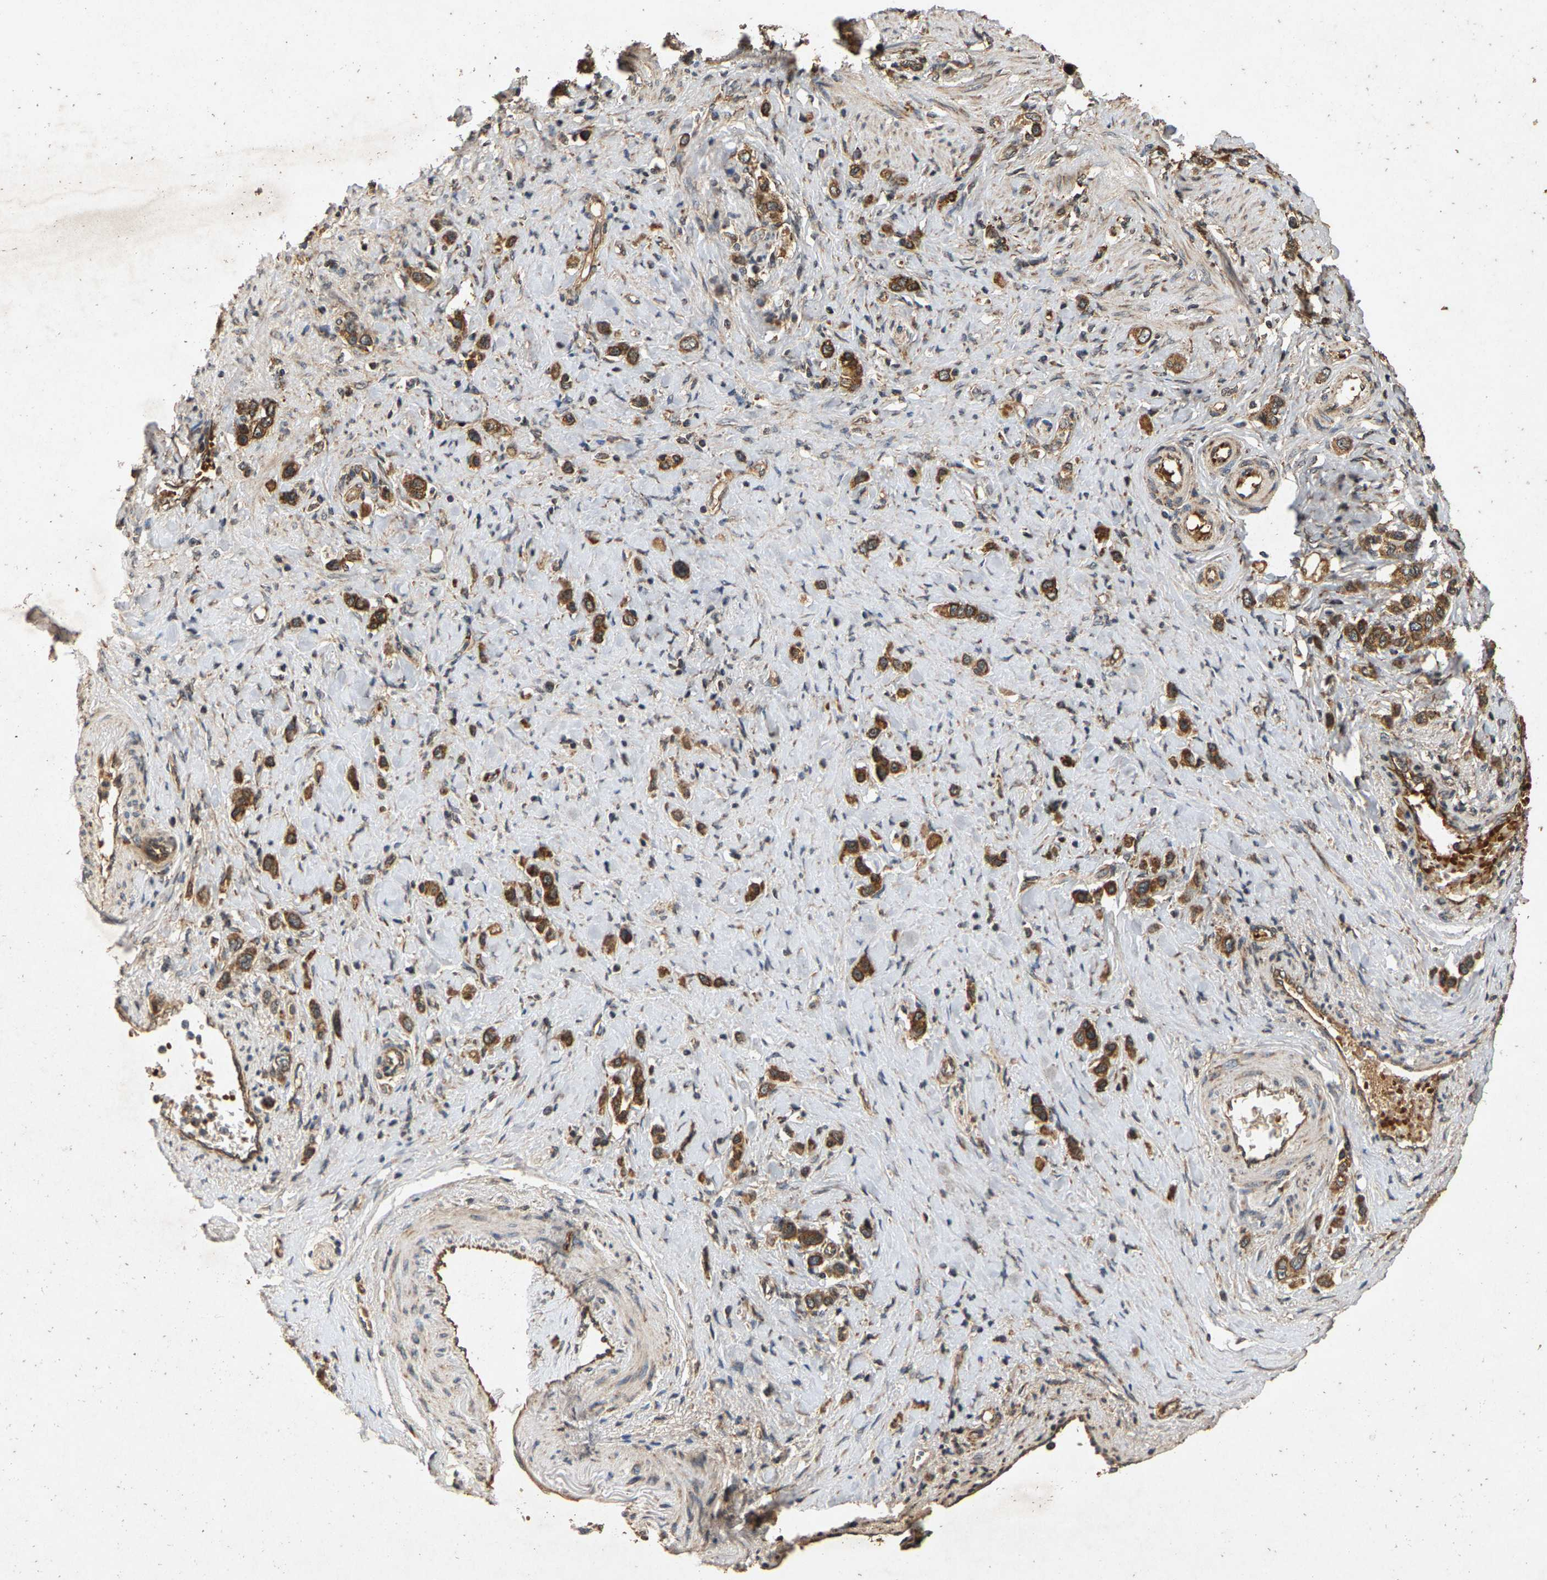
{"staining": {"intensity": "moderate", "quantity": ">75%", "location": "cytoplasmic/membranous"}, "tissue": "stomach cancer", "cell_type": "Tumor cells", "image_type": "cancer", "snomed": [{"axis": "morphology", "description": "Adenocarcinoma, NOS"}, {"axis": "topography", "description": "Stomach"}], "caption": "Immunohistochemical staining of adenocarcinoma (stomach) displays medium levels of moderate cytoplasmic/membranous protein staining in approximately >75% of tumor cells.", "gene": "CIDEC", "patient": {"sex": "female", "age": 65}}